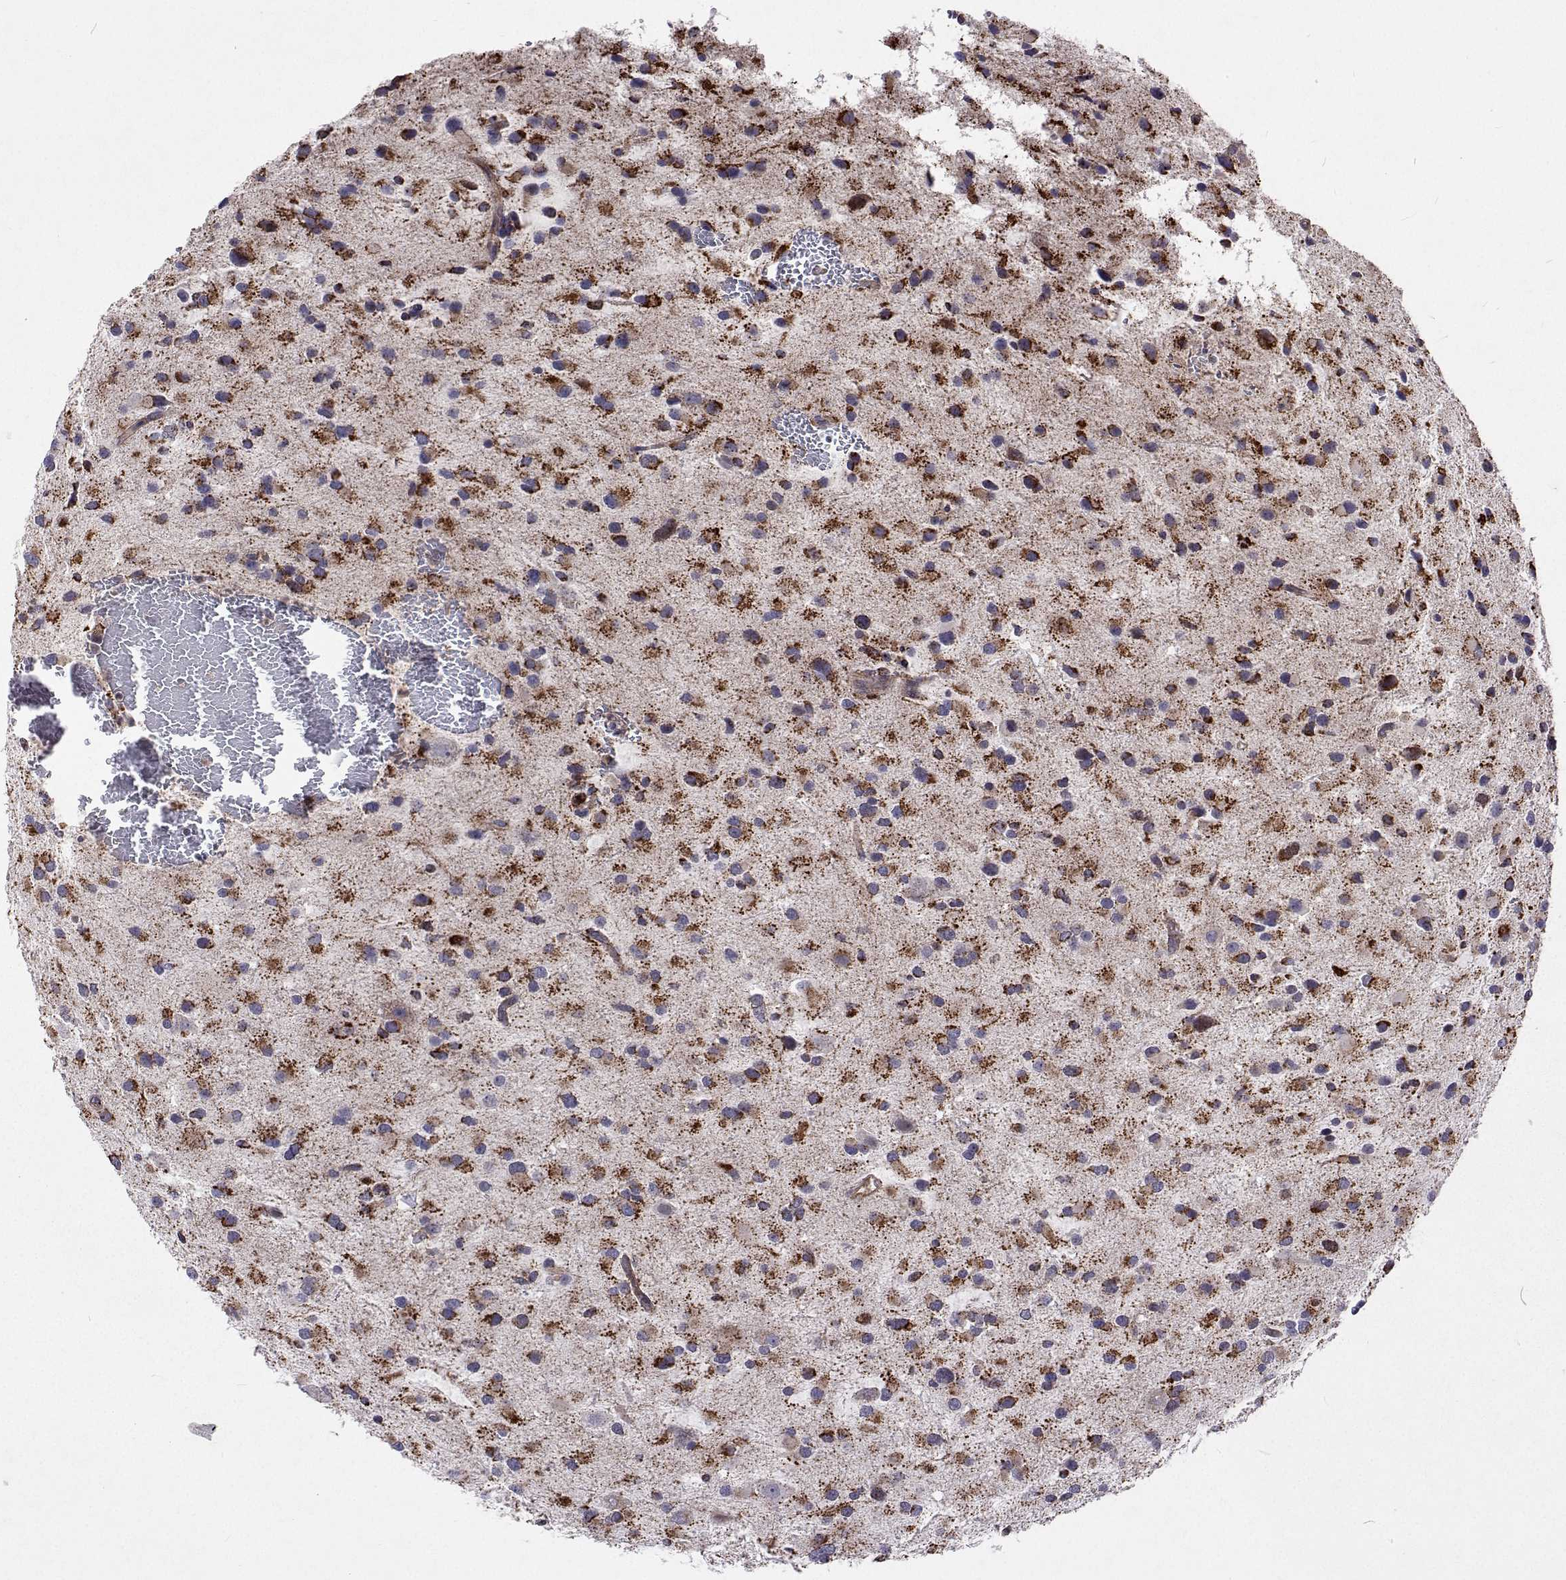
{"staining": {"intensity": "moderate", "quantity": "25%-75%", "location": "cytoplasmic/membranous"}, "tissue": "glioma", "cell_type": "Tumor cells", "image_type": "cancer", "snomed": [{"axis": "morphology", "description": "Glioma, malignant, Low grade"}, {"axis": "topography", "description": "Brain"}], "caption": "Approximately 25%-75% of tumor cells in malignant glioma (low-grade) demonstrate moderate cytoplasmic/membranous protein staining as visualized by brown immunohistochemical staining.", "gene": "DHTKD1", "patient": {"sex": "female", "age": 32}}